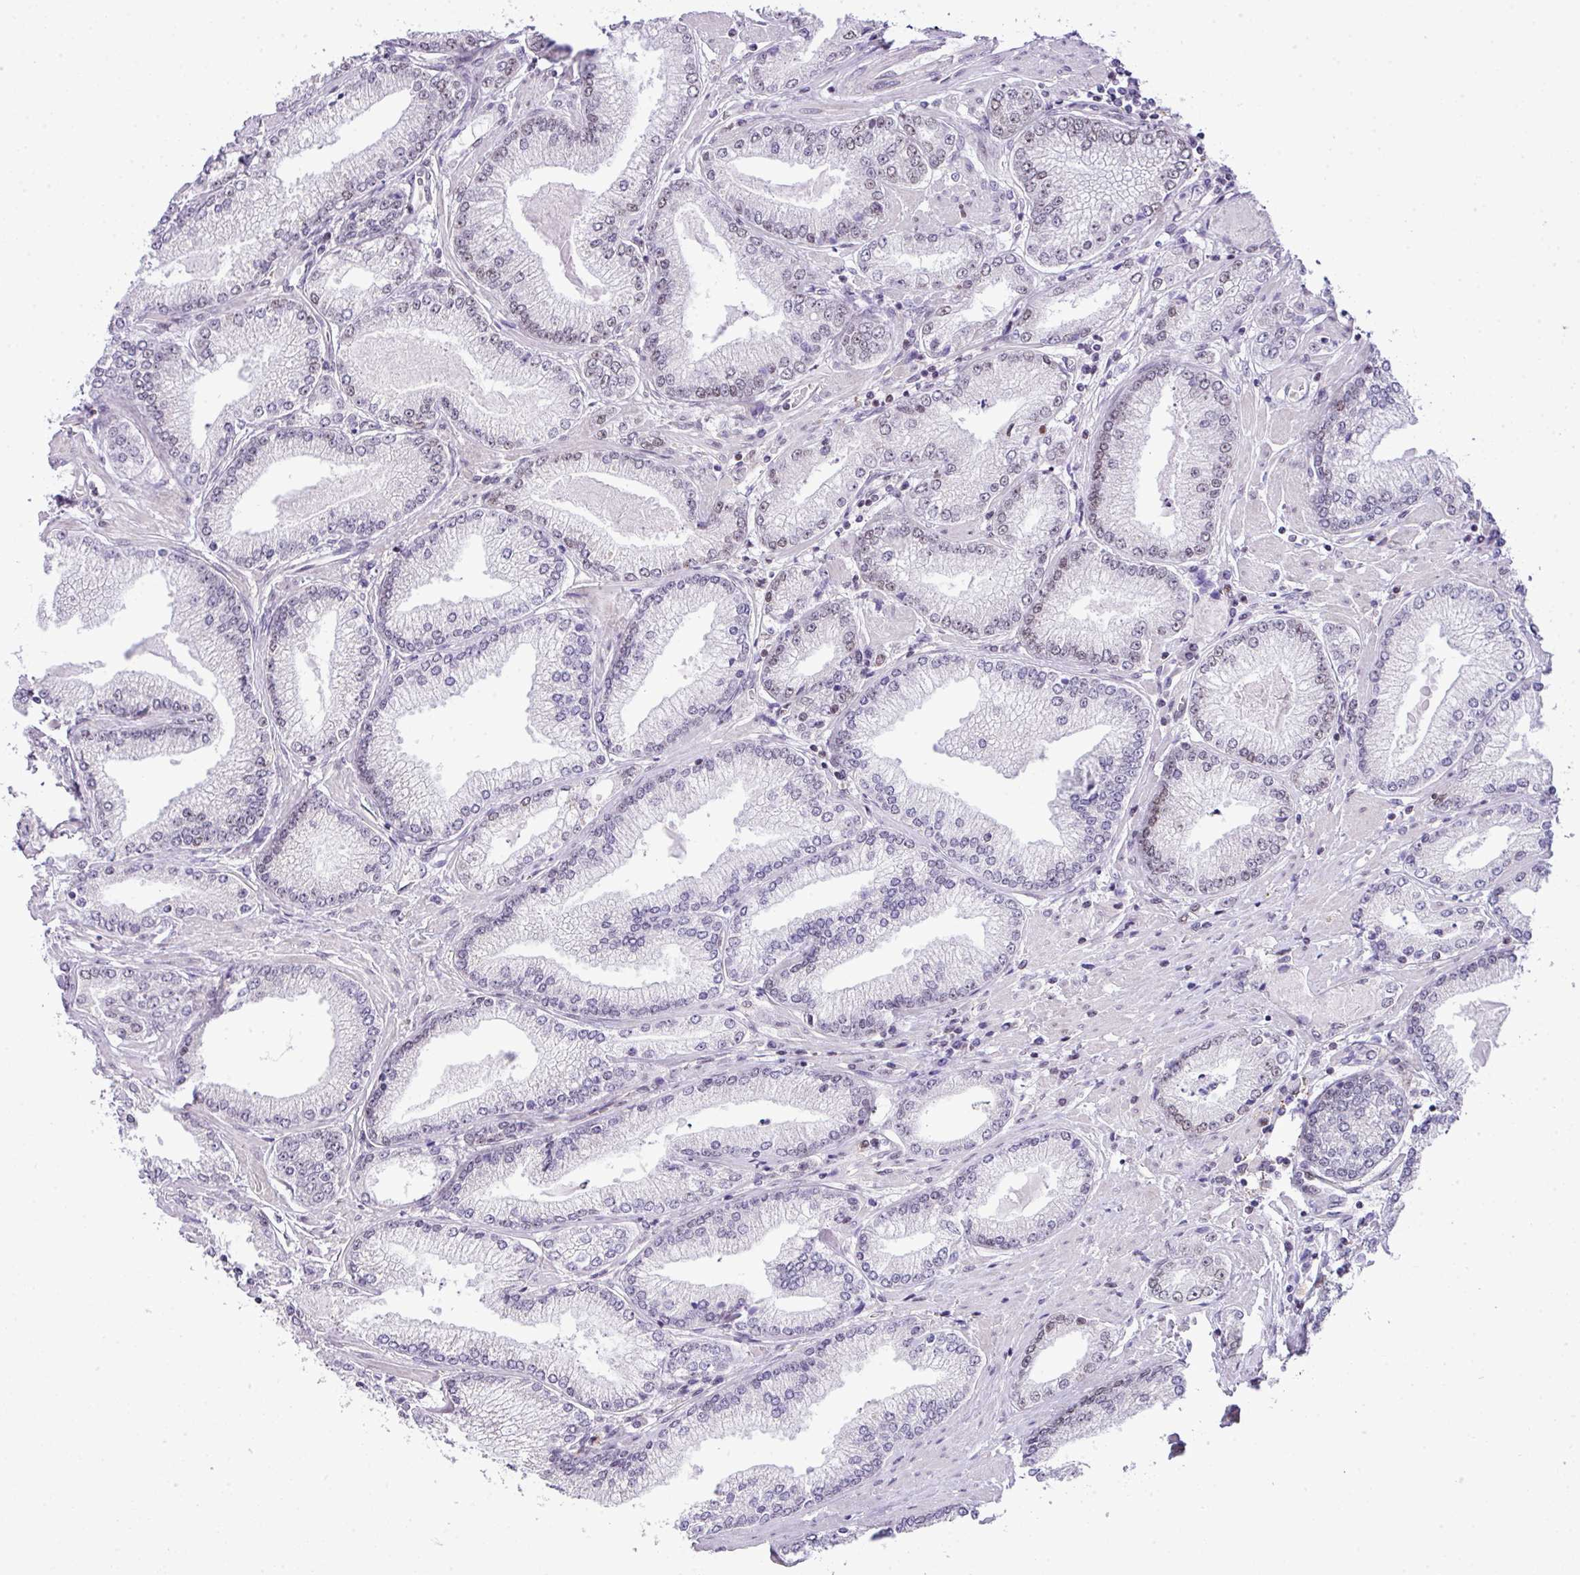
{"staining": {"intensity": "negative", "quantity": "none", "location": "none"}, "tissue": "prostate cancer", "cell_type": "Tumor cells", "image_type": "cancer", "snomed": [{"axis": "morphology", "description": "Adenocarcinoma, High grade"}, {"axis": "topography", "description": "Prostate"}], "caption": "Tumor cells show no significant protein staining in adenocarcinoma (high-grade) (prostate). (DAB IHC with hematoxylin counter stain).", "gene": "CCDC137", "patient": {"sex": "male", "age": 66}}